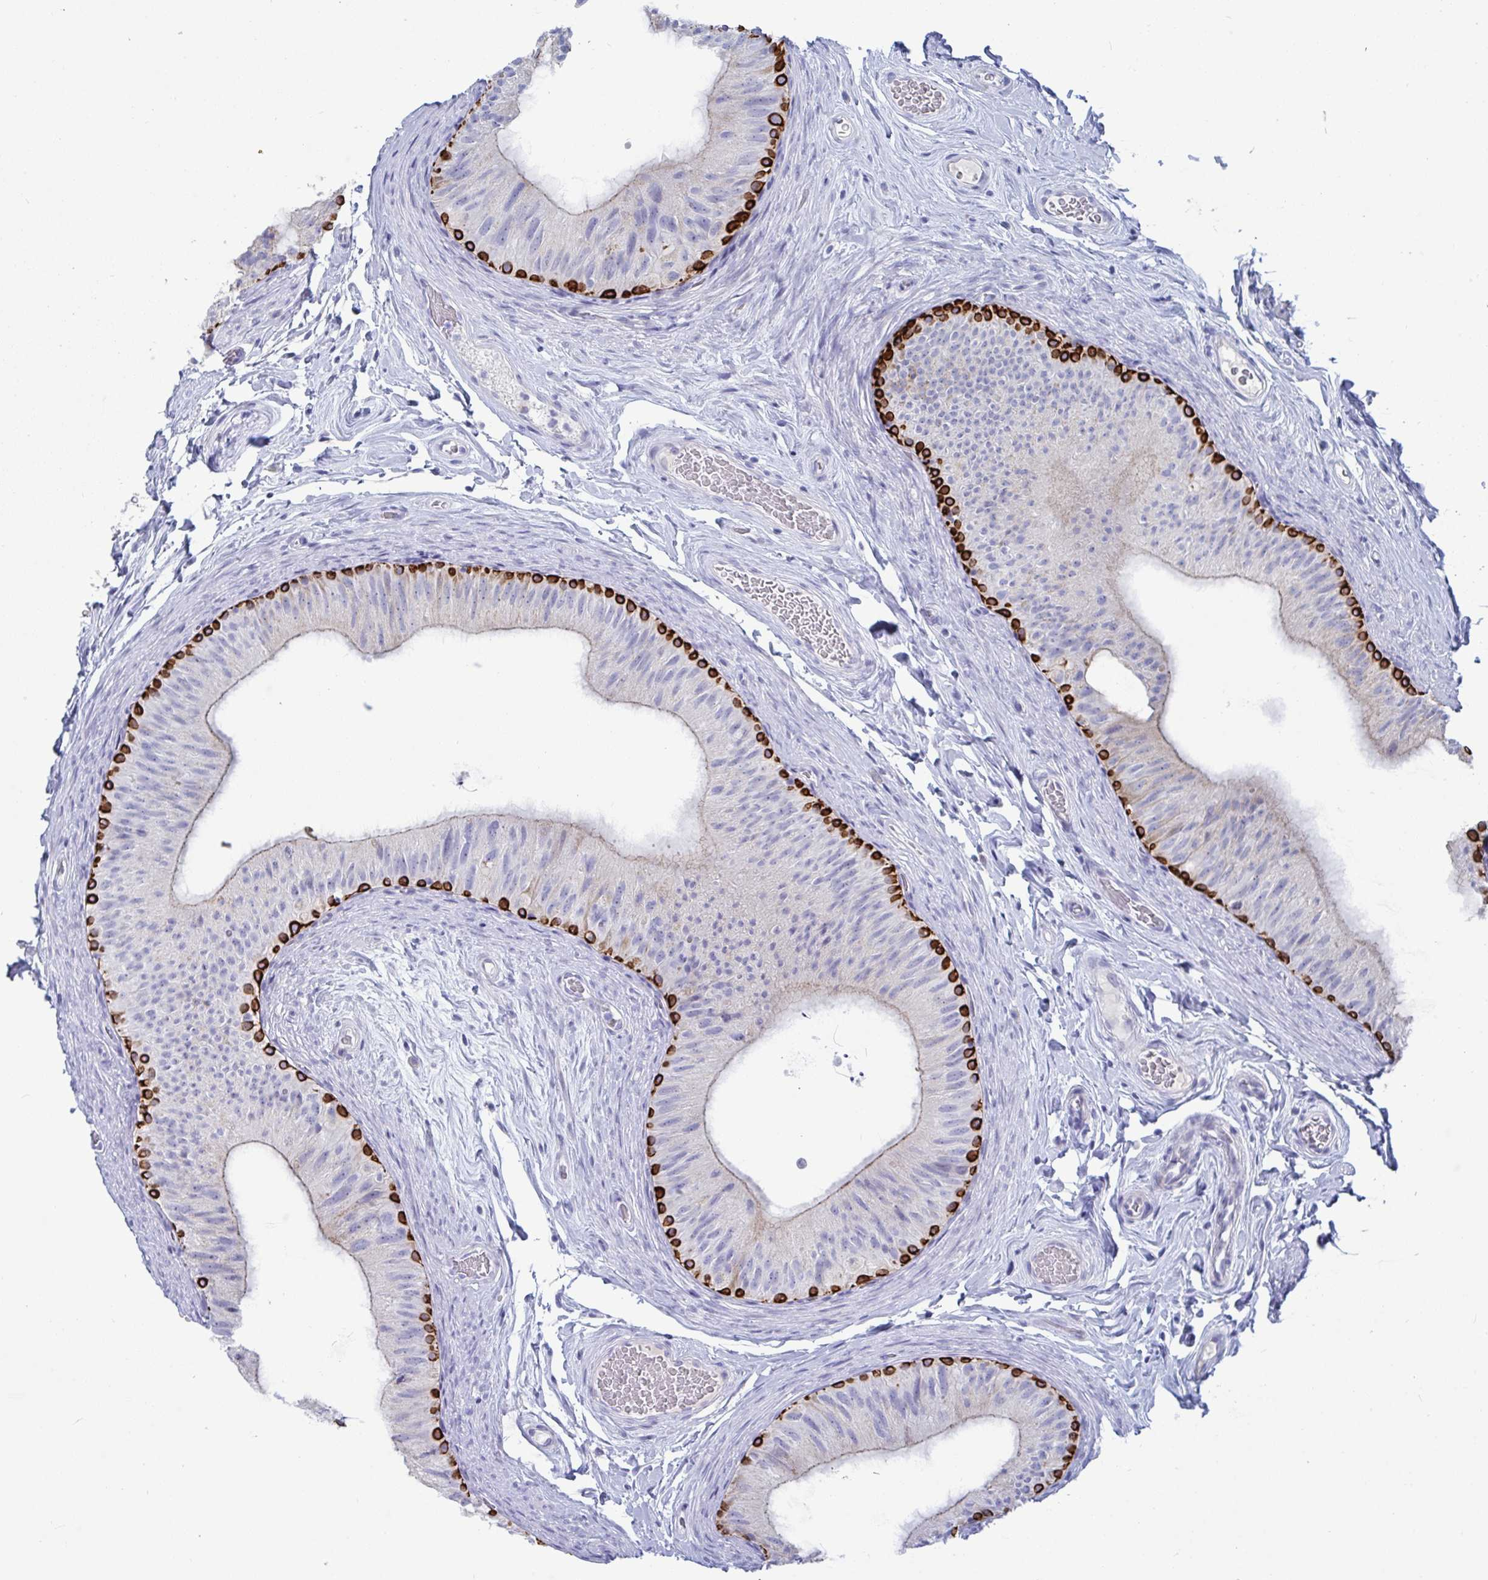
{"staining": {"intensity": "strong", "quantity": "<25%", "location": "cytoplasmic/membranous"}, "tissue": "epididymis", "cell_type": "Glandular cells", "image_type": "normal", "snomed": [{"axis": "morphology", "description": "Normal tissue, NOS"}, {"axis": "topography", "description": "Epididymis, spermatic cord, NOS"}, {"axis": "topography", "description": "Epididymis"}], "caption": "The histopathology image demonstrates immunohistochemical staining of benign epididymis. There is strong cytoplasmic/membranous expression is seen in approximately <25% of glandular cells. The staining was performed using DAB, with brown indicating positive protein expression. Nuclei are stained blue with hematoxylin.", "gene": "TAS2R38", "patient": {"sex": "male", "age": 31}}